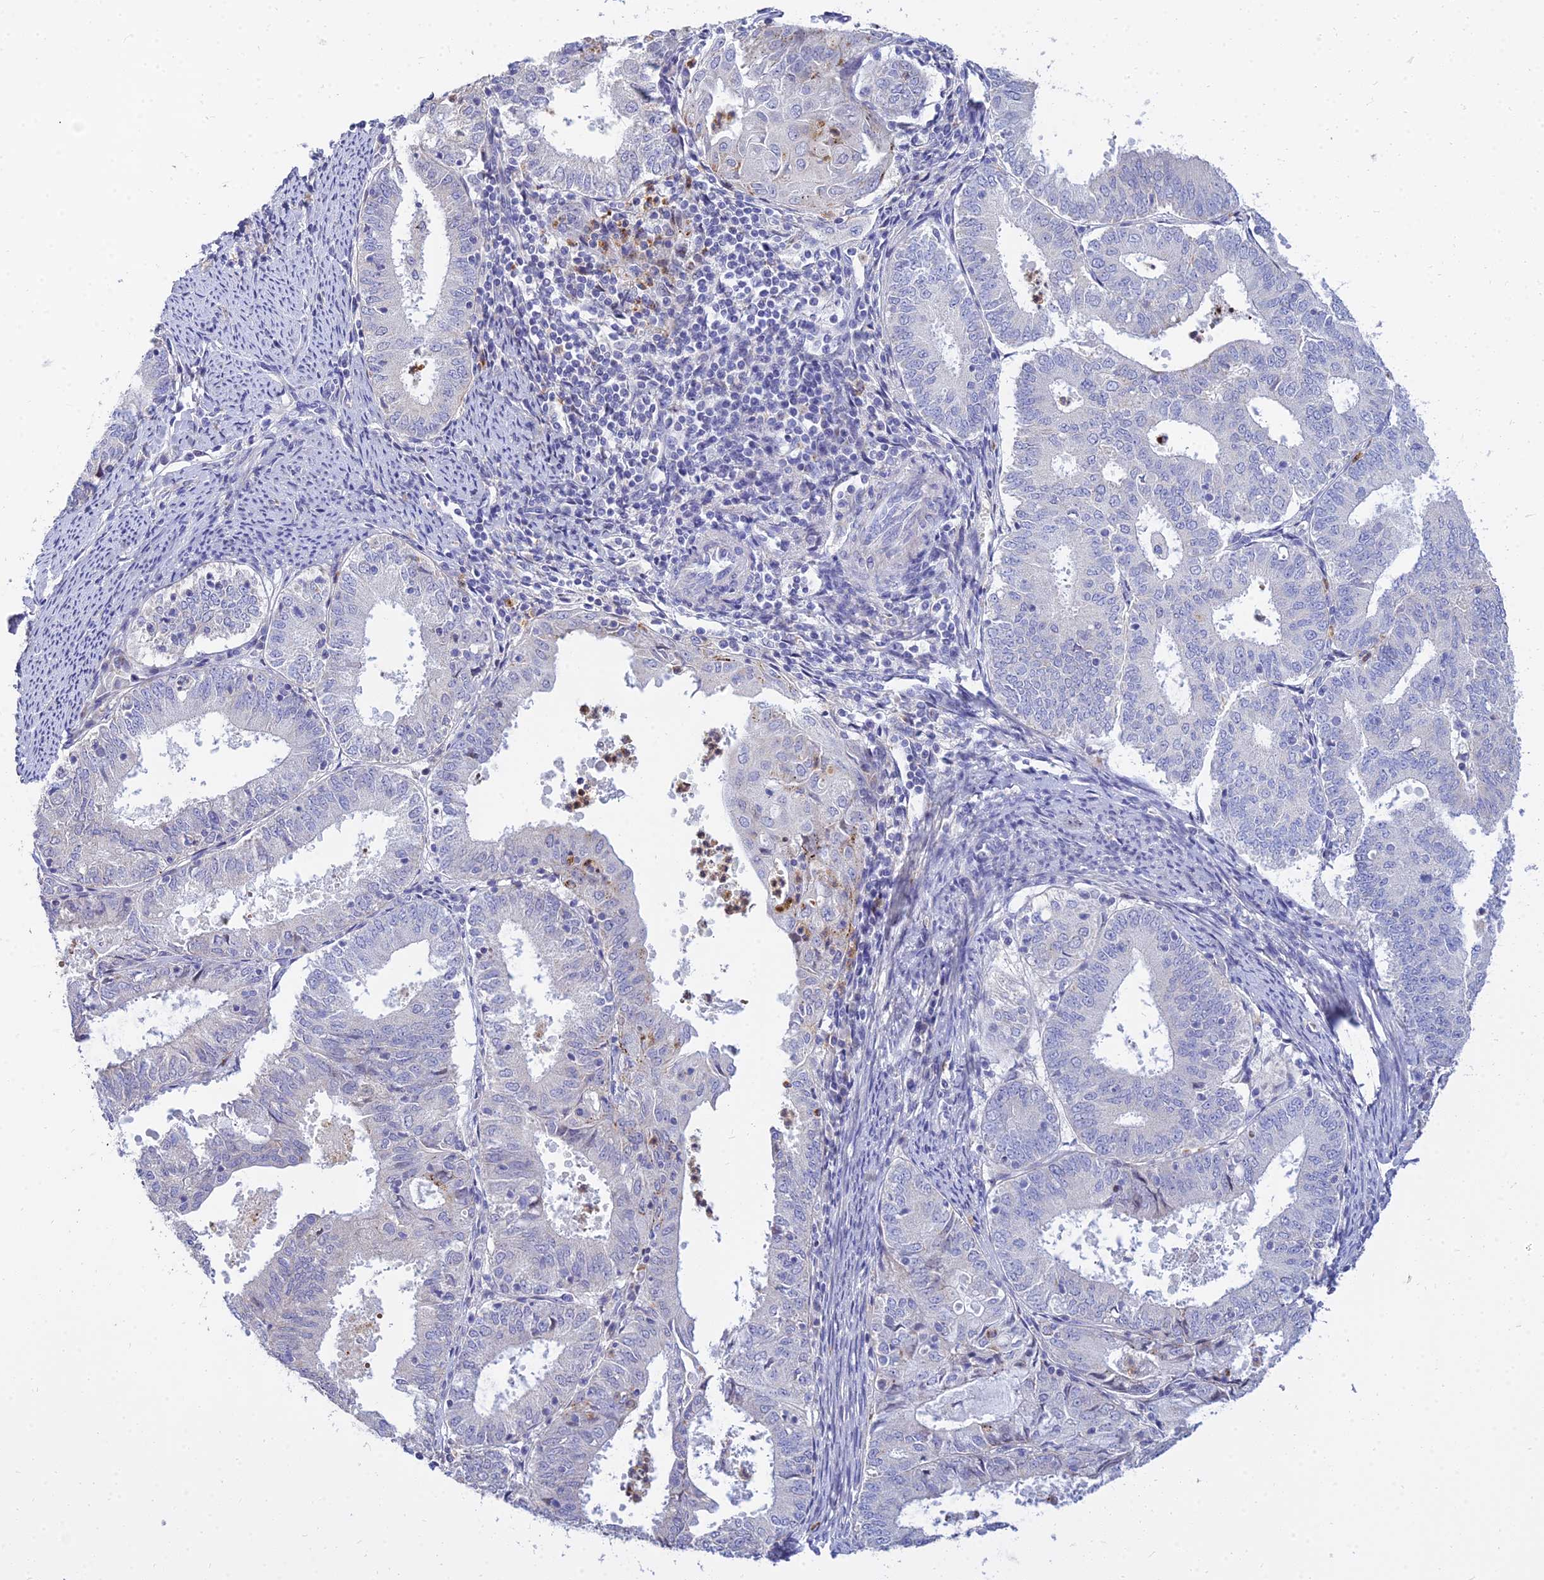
{"staining": {"intensity": "negative", "quantity": "none", "location": "none"}, "tissue": "endometrial cancer", "cell_type": "Tumor cells", "image_type": "cancer", "snomed": [{"axis": "morphology", "description": "Adenocarcinoma, NOS"}, {"axis": "topography", "description": "Endometrium"}], "caption": "High power microscopy image of an immunohistochemistry (IHC) photomicrograph of endometrial cancer (adenocarcinoma), revealing no significant staining in tumor cells.", "gene": "VWC2L", "patient": {"sex": "female", "age": 57}}